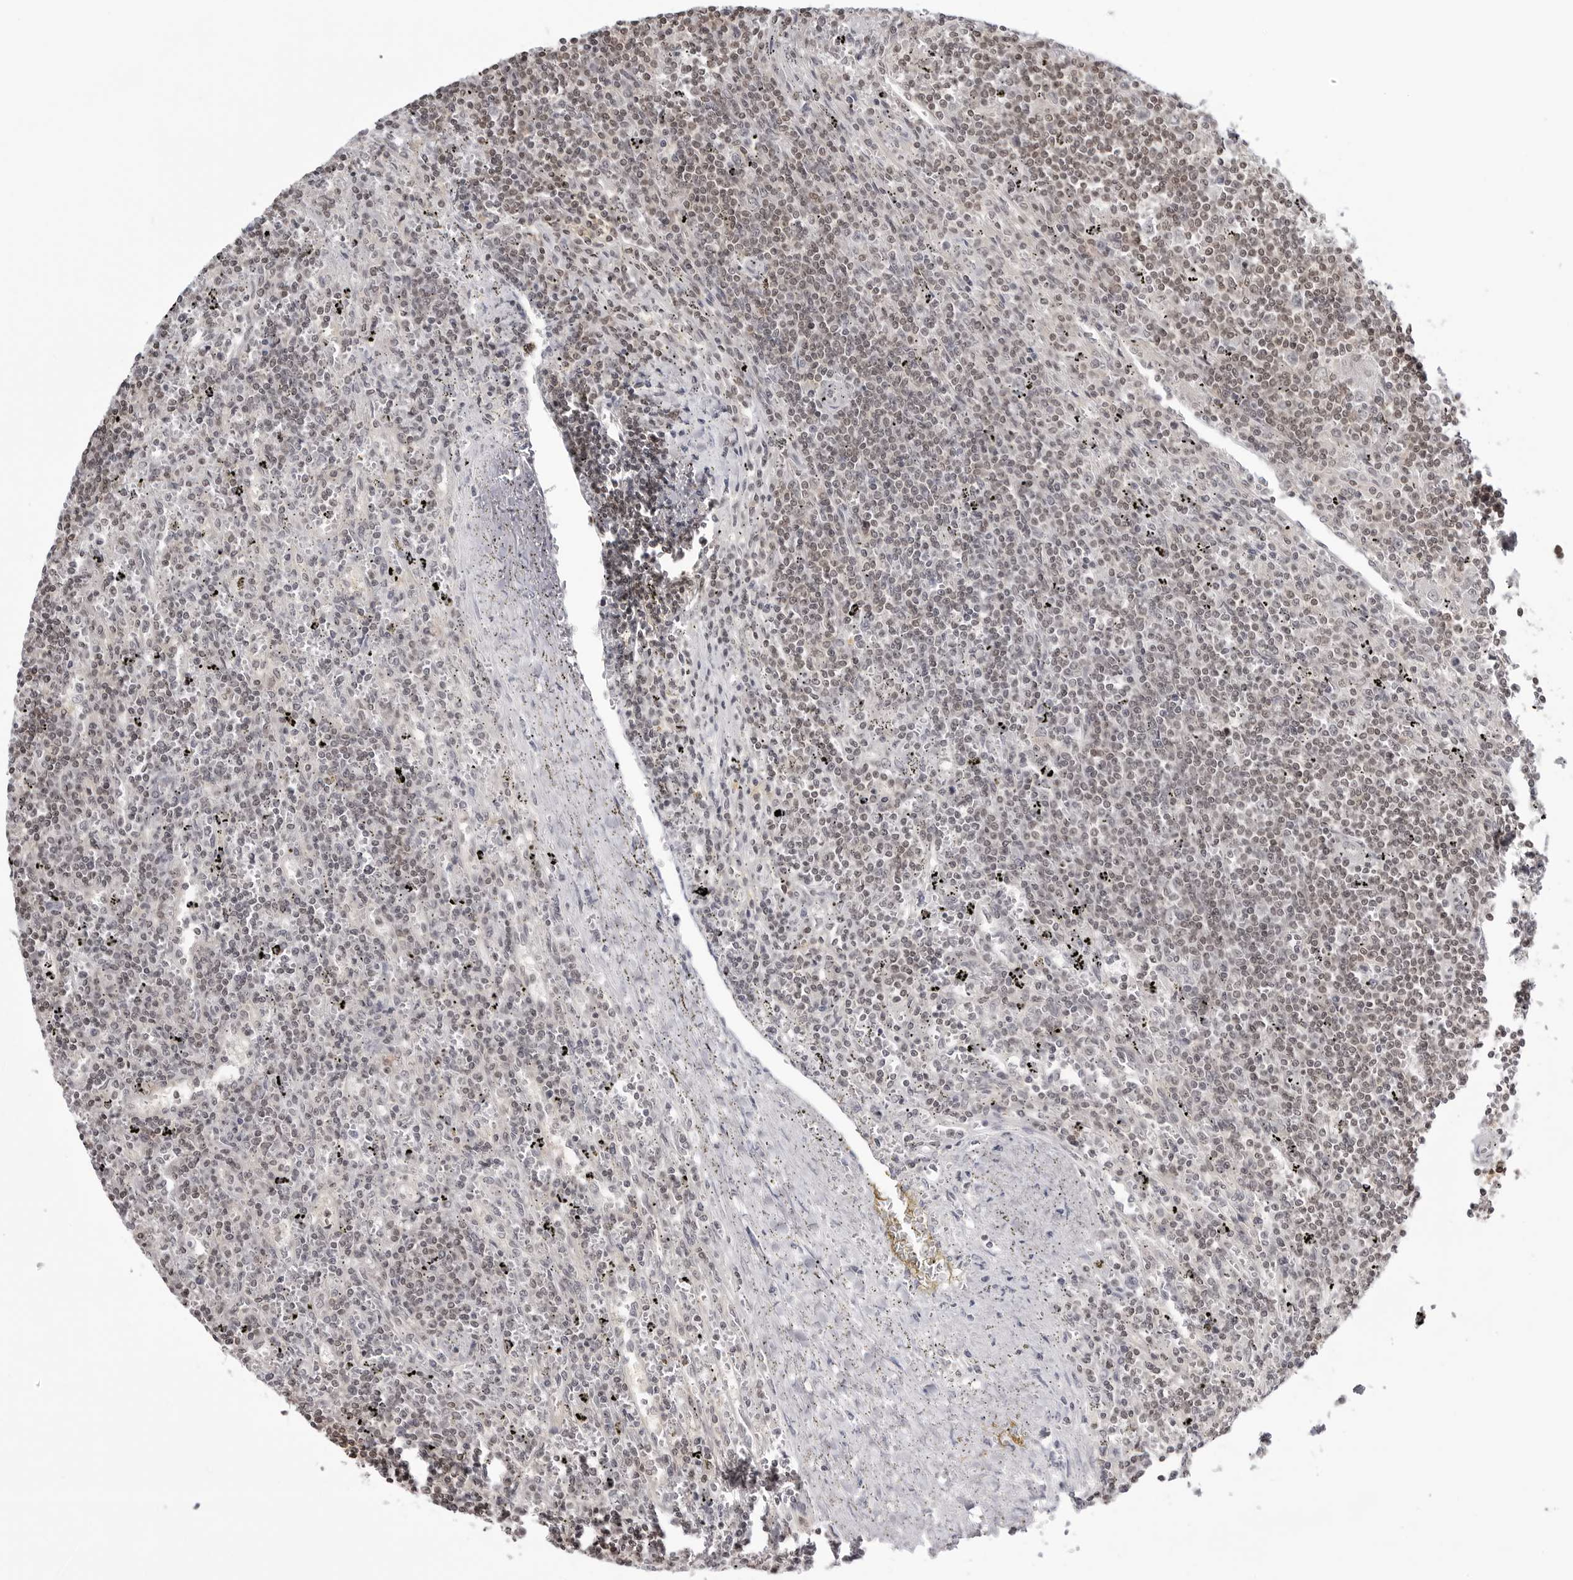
{"staining": {"intensity": "weak", "quantity": "25%-75%", "location": "nuclear"}, "tissue": "lymphoma", "cell_type": "Tumor cells", "image_type": "cancer", "snomed": [{"axis": "morphology", "description": "Malignant lymphoma, non-Hodgkin's type, Low grade"}, {"axis": "topography", "description": "Spleen"}], "caption": "Malignant lymphoma, non-Hodgkin's type (low-grade) stained for a protein (brown) exhibits weak nuclear positive staining in about 25%-75% of tumor cells.", "gene": "YWHAG", "patient": {"sex": "male", "age": 76}}